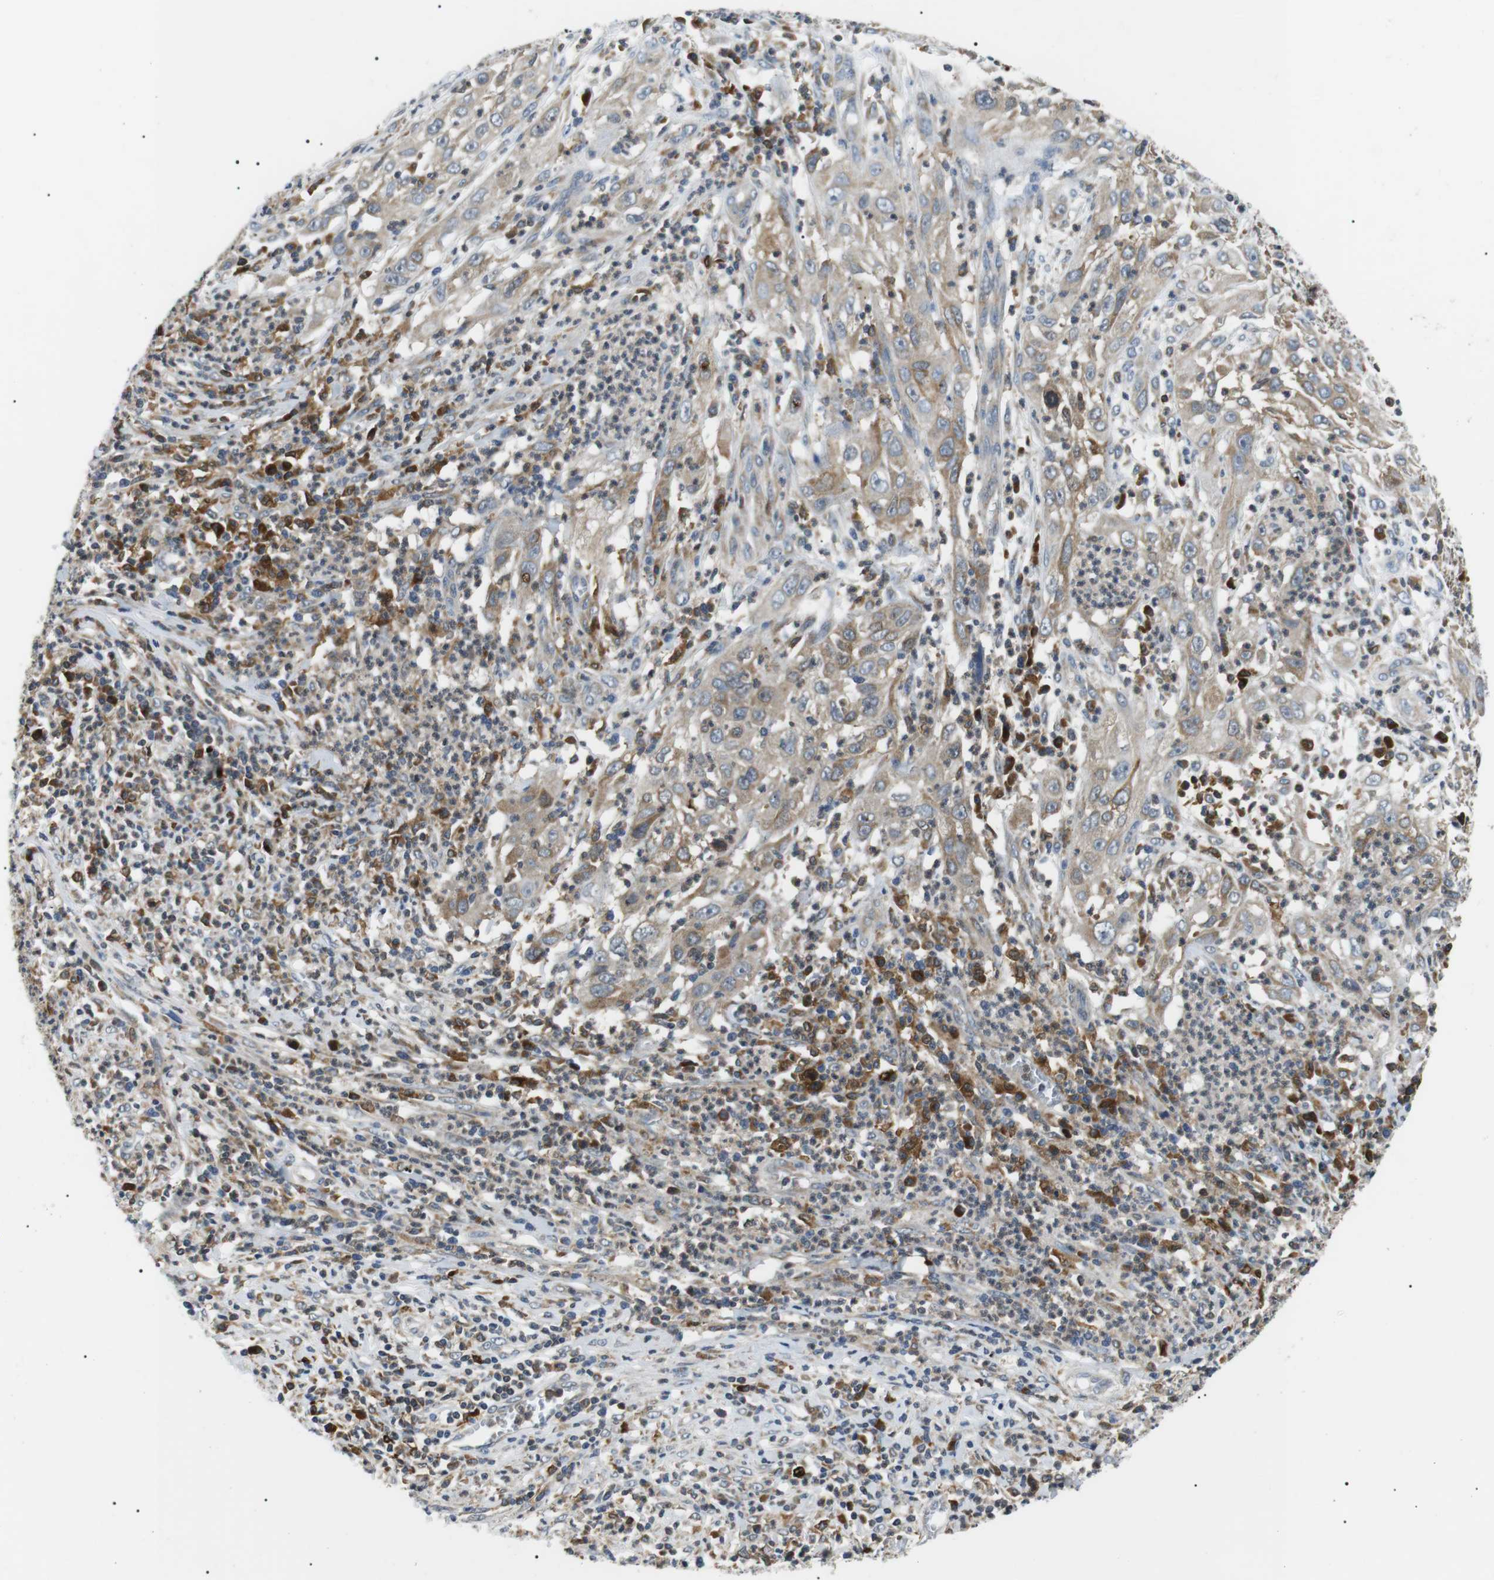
{"staining": {"intensity": "moderate", "quantity": "25%-75%", "location": "cytoplasmic/membranous"}, "tissue": "cervical cancer", "cell_type": "Tumor cells", "image_type": "cancer", "snomed": [{"axis": "morphology", "description": "Squamous cell carcinoma, NOS"}, {"axis": "topography", "description": "Cervix"}], "caption": "Protein staining displays moderate cytoplasmic/membranous staining in approximately 25%-75% of tumor cells in cervical cancer (squamous cell carcinoma). (DAB IHC with brightfield microscopy, high magnification).", "gene": "RAB9A", "patient": {"sex": "female", "age": 32}}